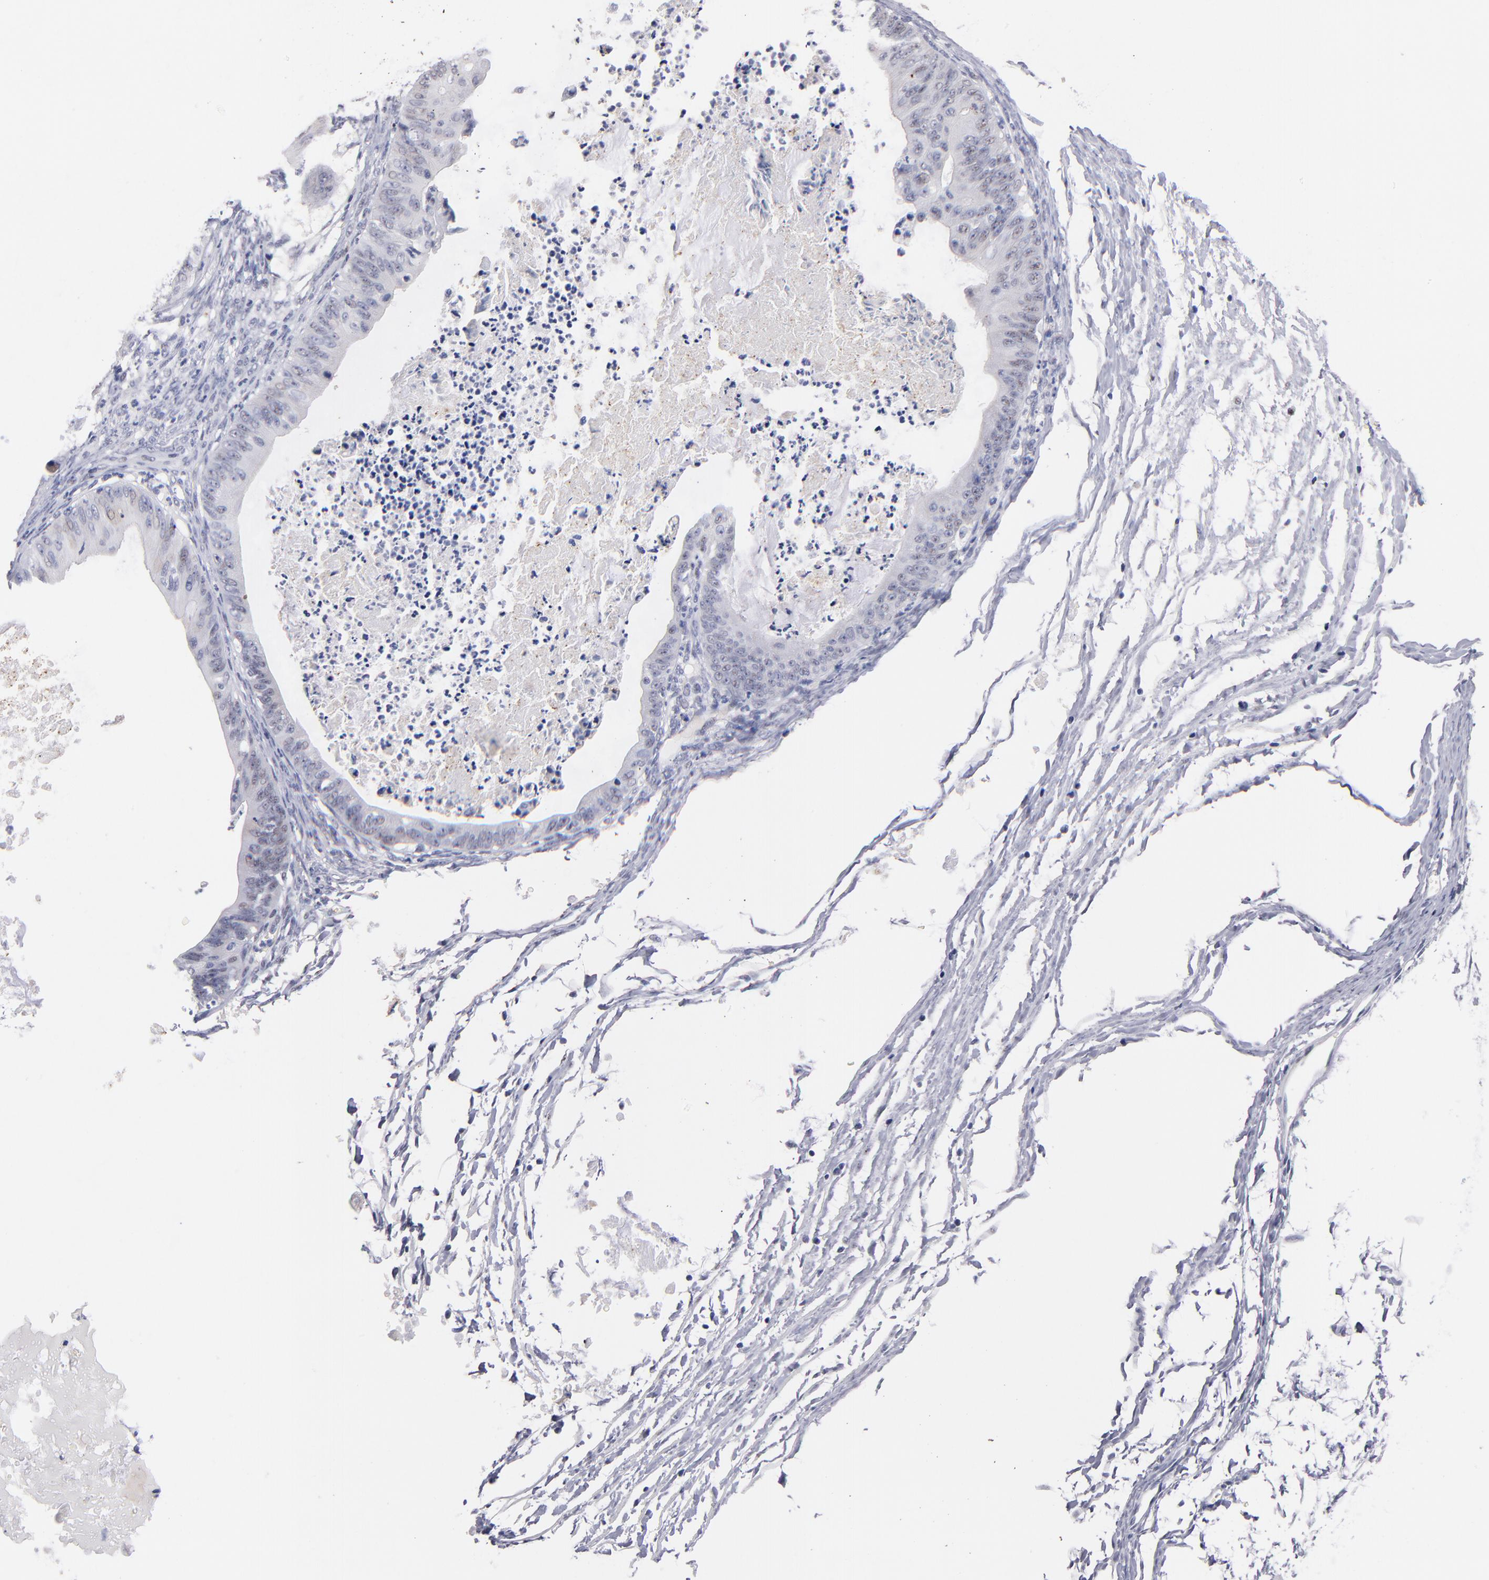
{"staining": {"intensity": "negative", "quantity": "none", "location": "none"}, "tissue": "ovarian cancer", "cell_type": "Tumor cells", "image_type": "cancer", "snomed": [{"axis": "morphology", "description": "Cystadenocarcinoma, mucinous, NOS"}, {"axis": "topography", "description": "Ovary"}], "caption": "Immunohistochemical staining of ovarian mucinous cystadenocarcinoma displays no significant expression in tumor cells.", "gene": "RAF1", "patient": {"sex": "female", "age": 37}}